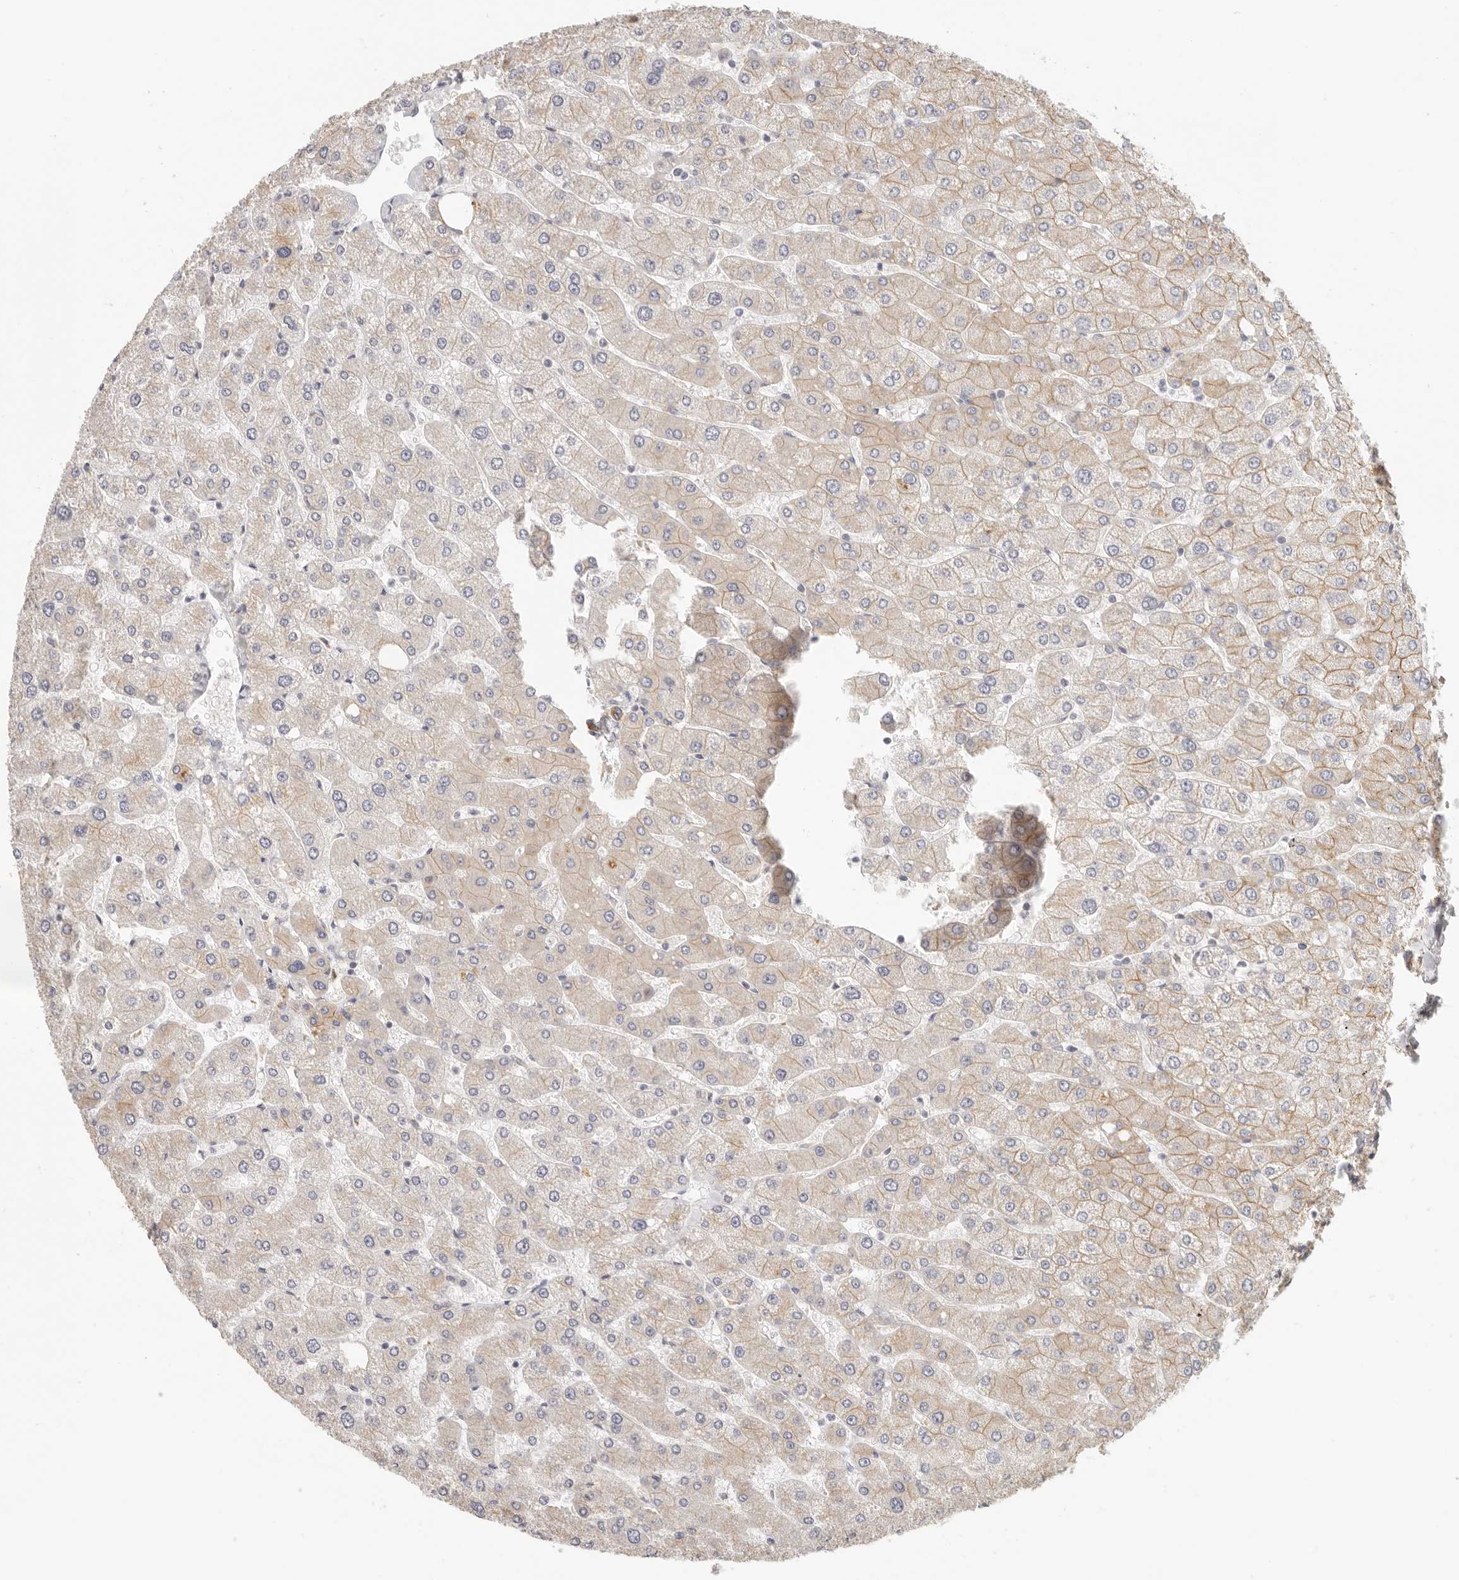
{"staining": {"intensity": "strong", "quantity": ">75%", "location": "cytoplasmic/membranous"}, "tissue": "liver", "cell_type": "Cholangiocytes", "image_type": "normal", "snomed": [{"axis": "morphology", "description": "Normal tissue, NOS"}, {"axis": "topography", "description": "Liver"}], "caption": "A brown stain highlights strong cytoplasmic/membranous expression of a protein in cholangiocytes of normal human liver.", "gene": "ANXA9", "patient": {"sex": "male", "age": 55}}